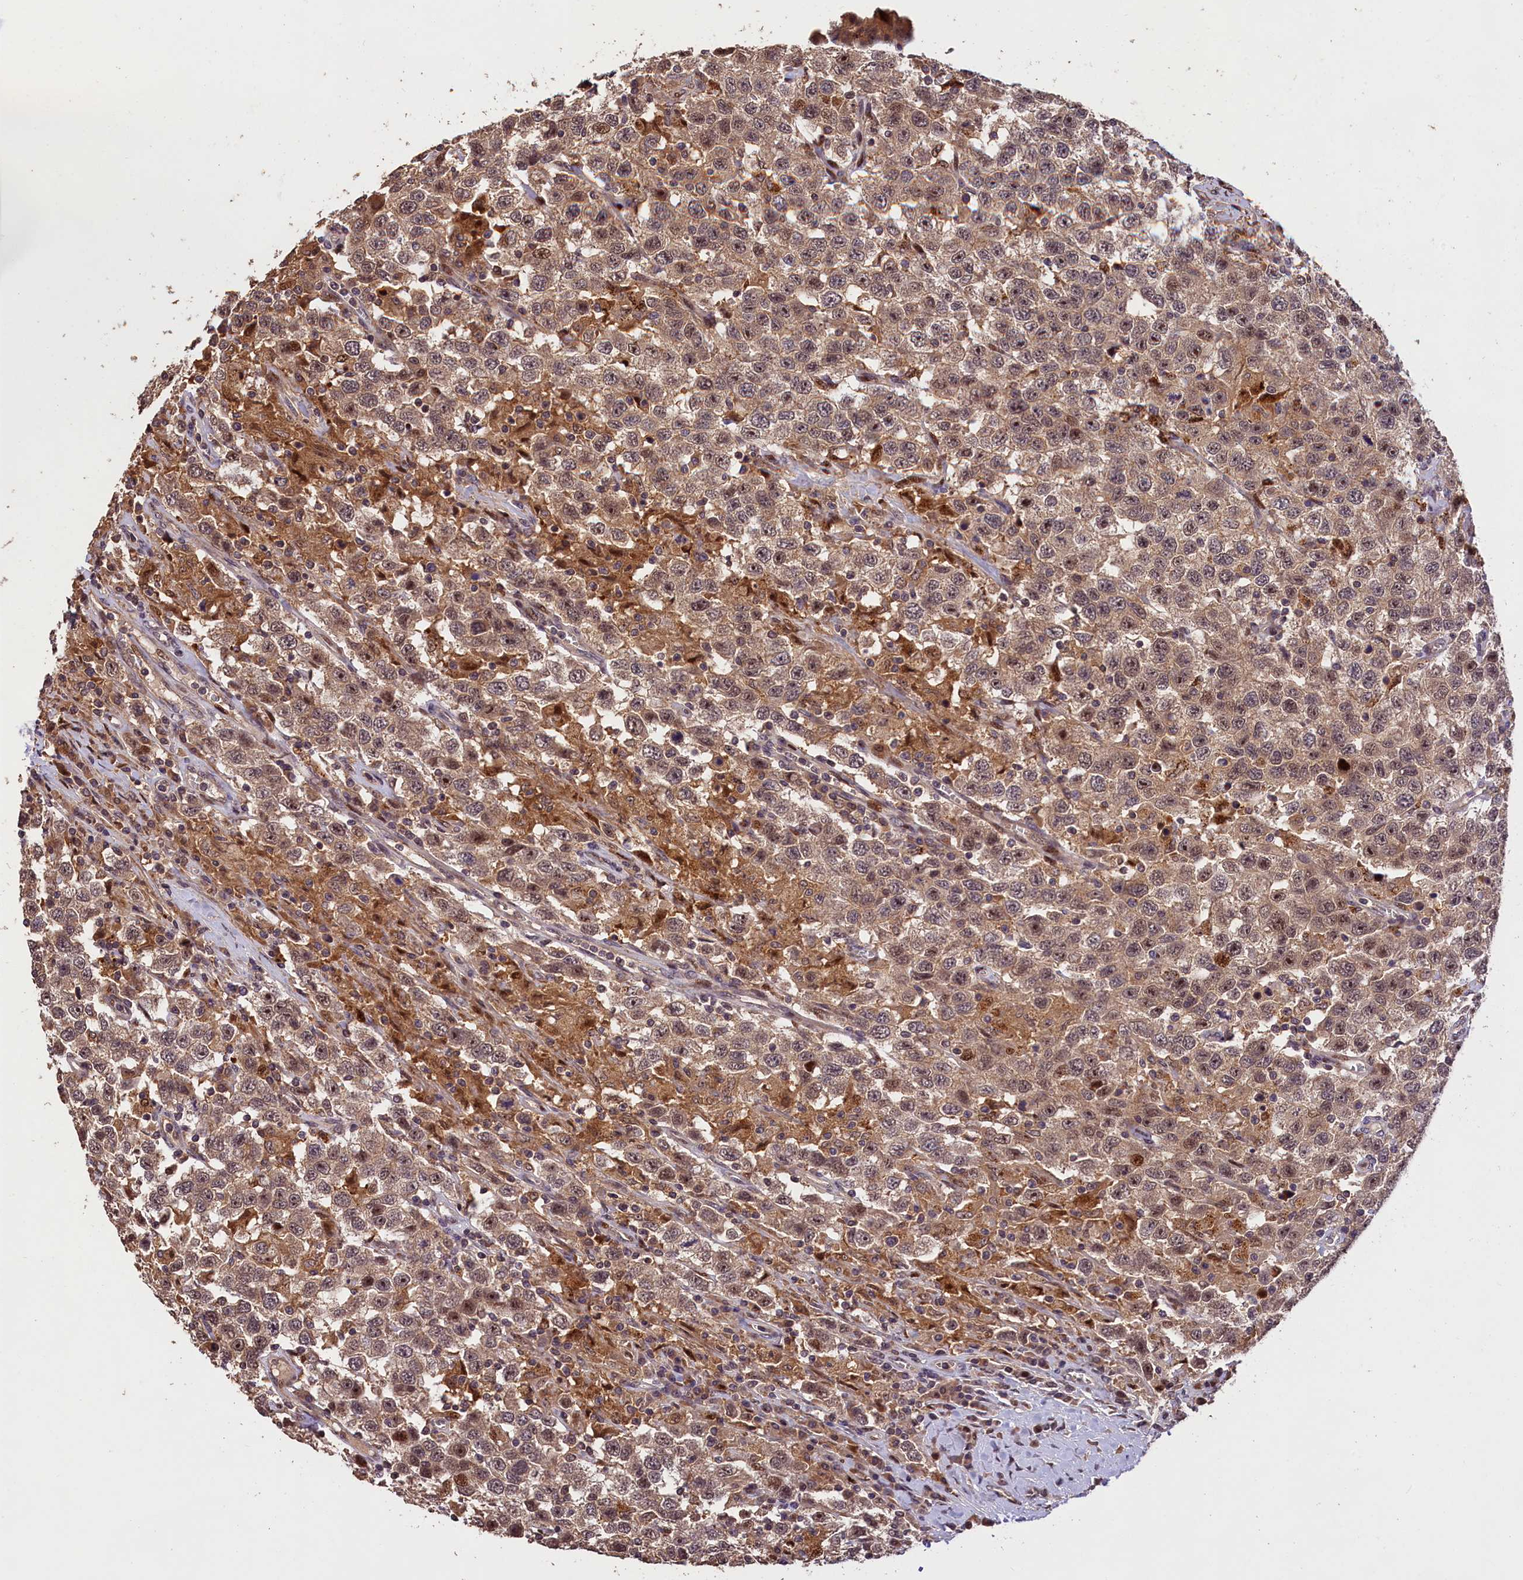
{"staining": {"intensity": "weak", "quantity": ">75%", "location": "cytoplasmic/membranous,nuclear"}, "tissue": "testis cancer", "cell_type": "Tumor cells", "image_type": "cancer", "snomed": [{"axis": "morphology", "description": "Seminoma, NOS"}, {"axis": "topography", "description": "Testis"}], "caption": "Immunohistochemistry of seminoma (testis) demonstrates low levels of weak cytoplasmic/membranous and nuclear expression in approximately >75% of tumor cells.", "gene": "PHAF1", "patient": {"sex": "male", "age": 41}}